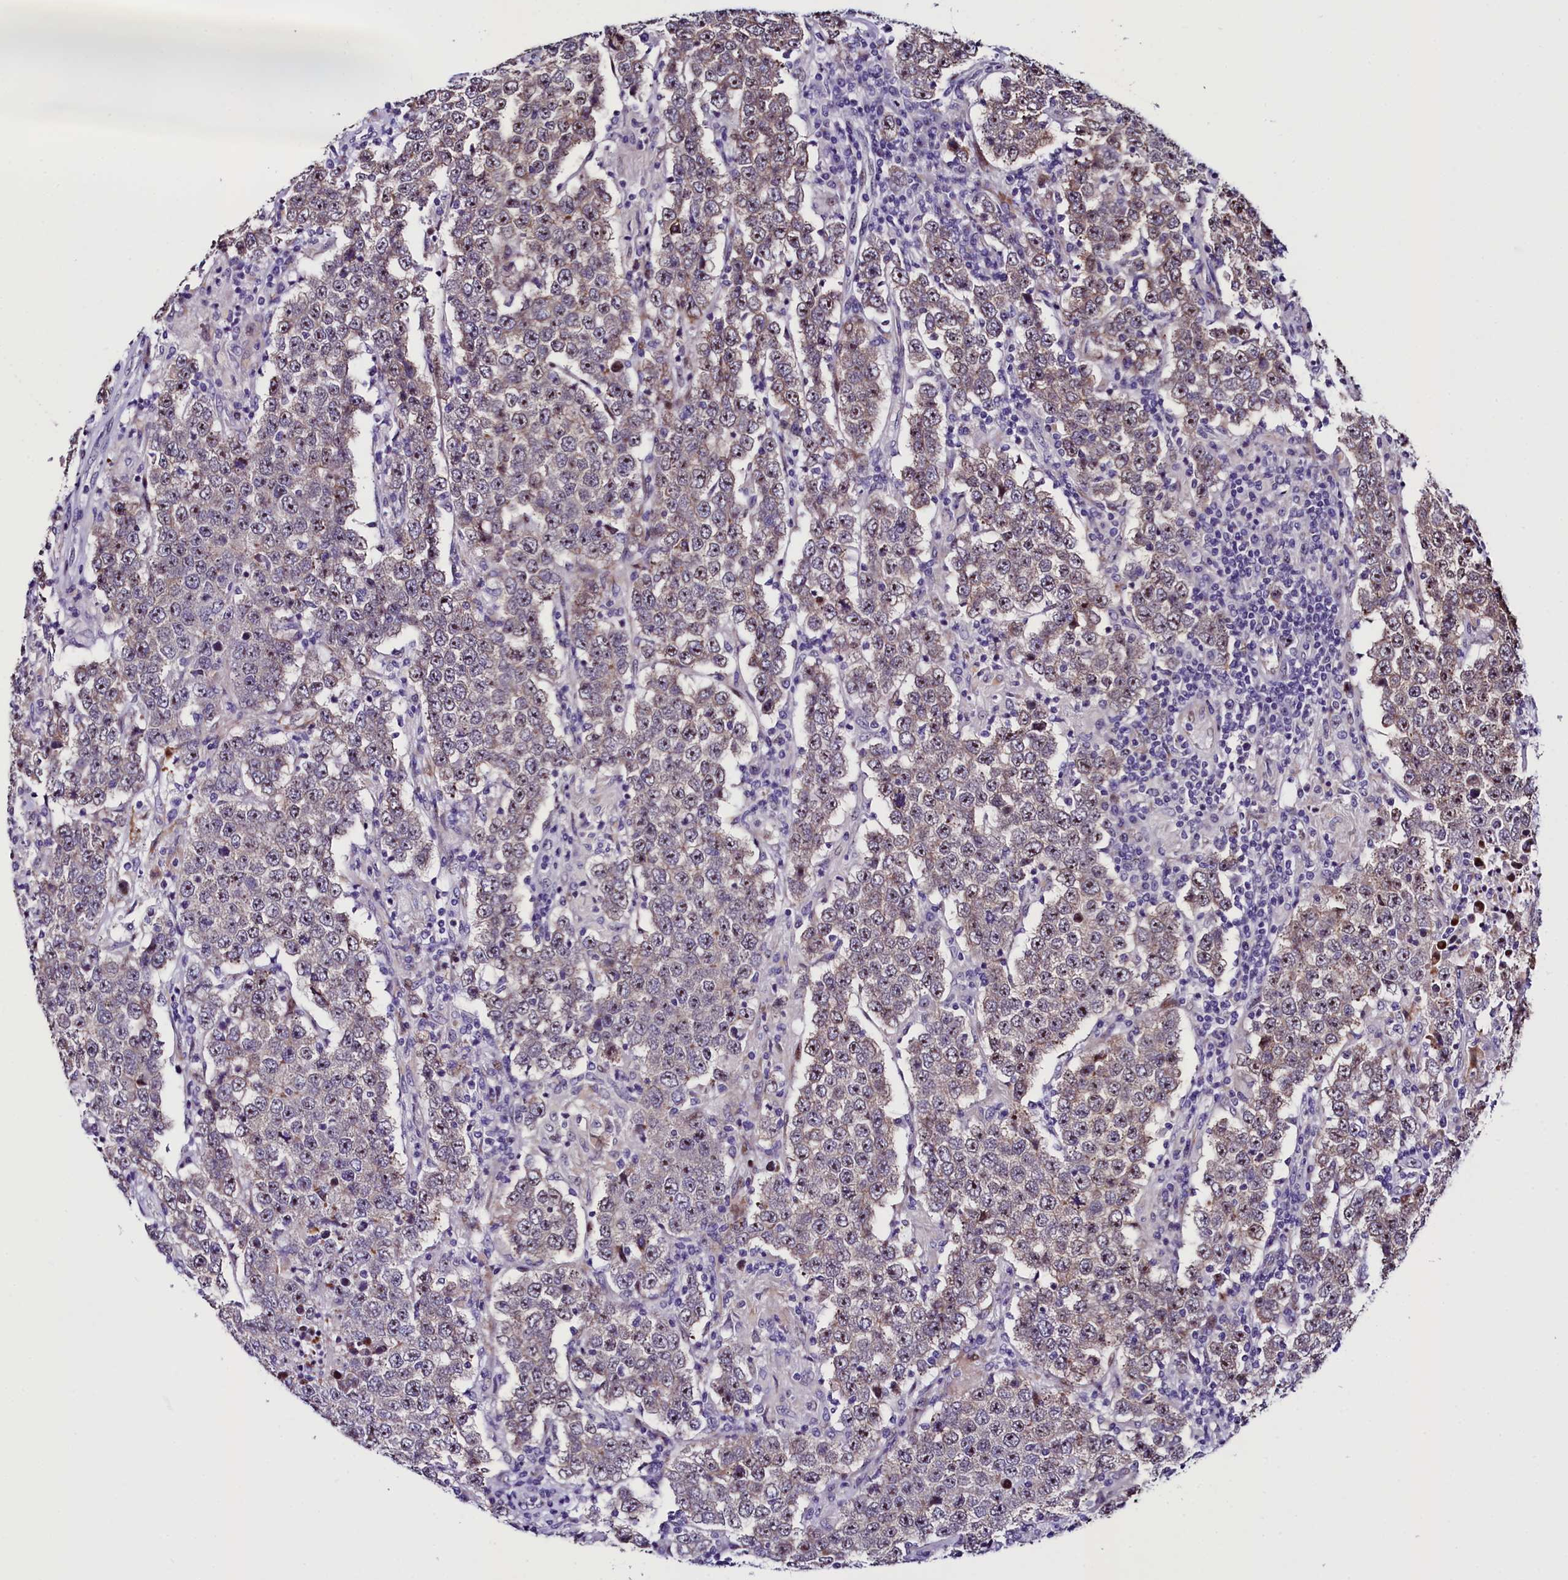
{"staining": {"intensity": "moderate", "quantity": "<25%", "location": "cytoplasmic/membranous,nuclear"}, "tissue": "testis cancer", "cell_type": "Tumor cells", "image_type": "cancer", "snomed": [{"axis": "morphology", "description": "Normal tissue, NOS"}, {"axis": "morphology", "description": "Urothelial carcinoma, High grade"}, {"axis": "morphology", "description": "Seminoma, NOS"}, {"axis": "morphology", "description": "Carcinoma, Embryonal, NOS"}, {"axis": "topography", "description": "Urinary bladder"}, {"axis": "topography", "description": "Testis"}], "caption": "Testis cancer was stained to show a protein in brown. There is low levels of moderate cytoplasmic/membranous and nuclear positivity in about <25% of tumor cells.", "gene": "TRMT112", "patient": {"sex": "male", "age": 41}}